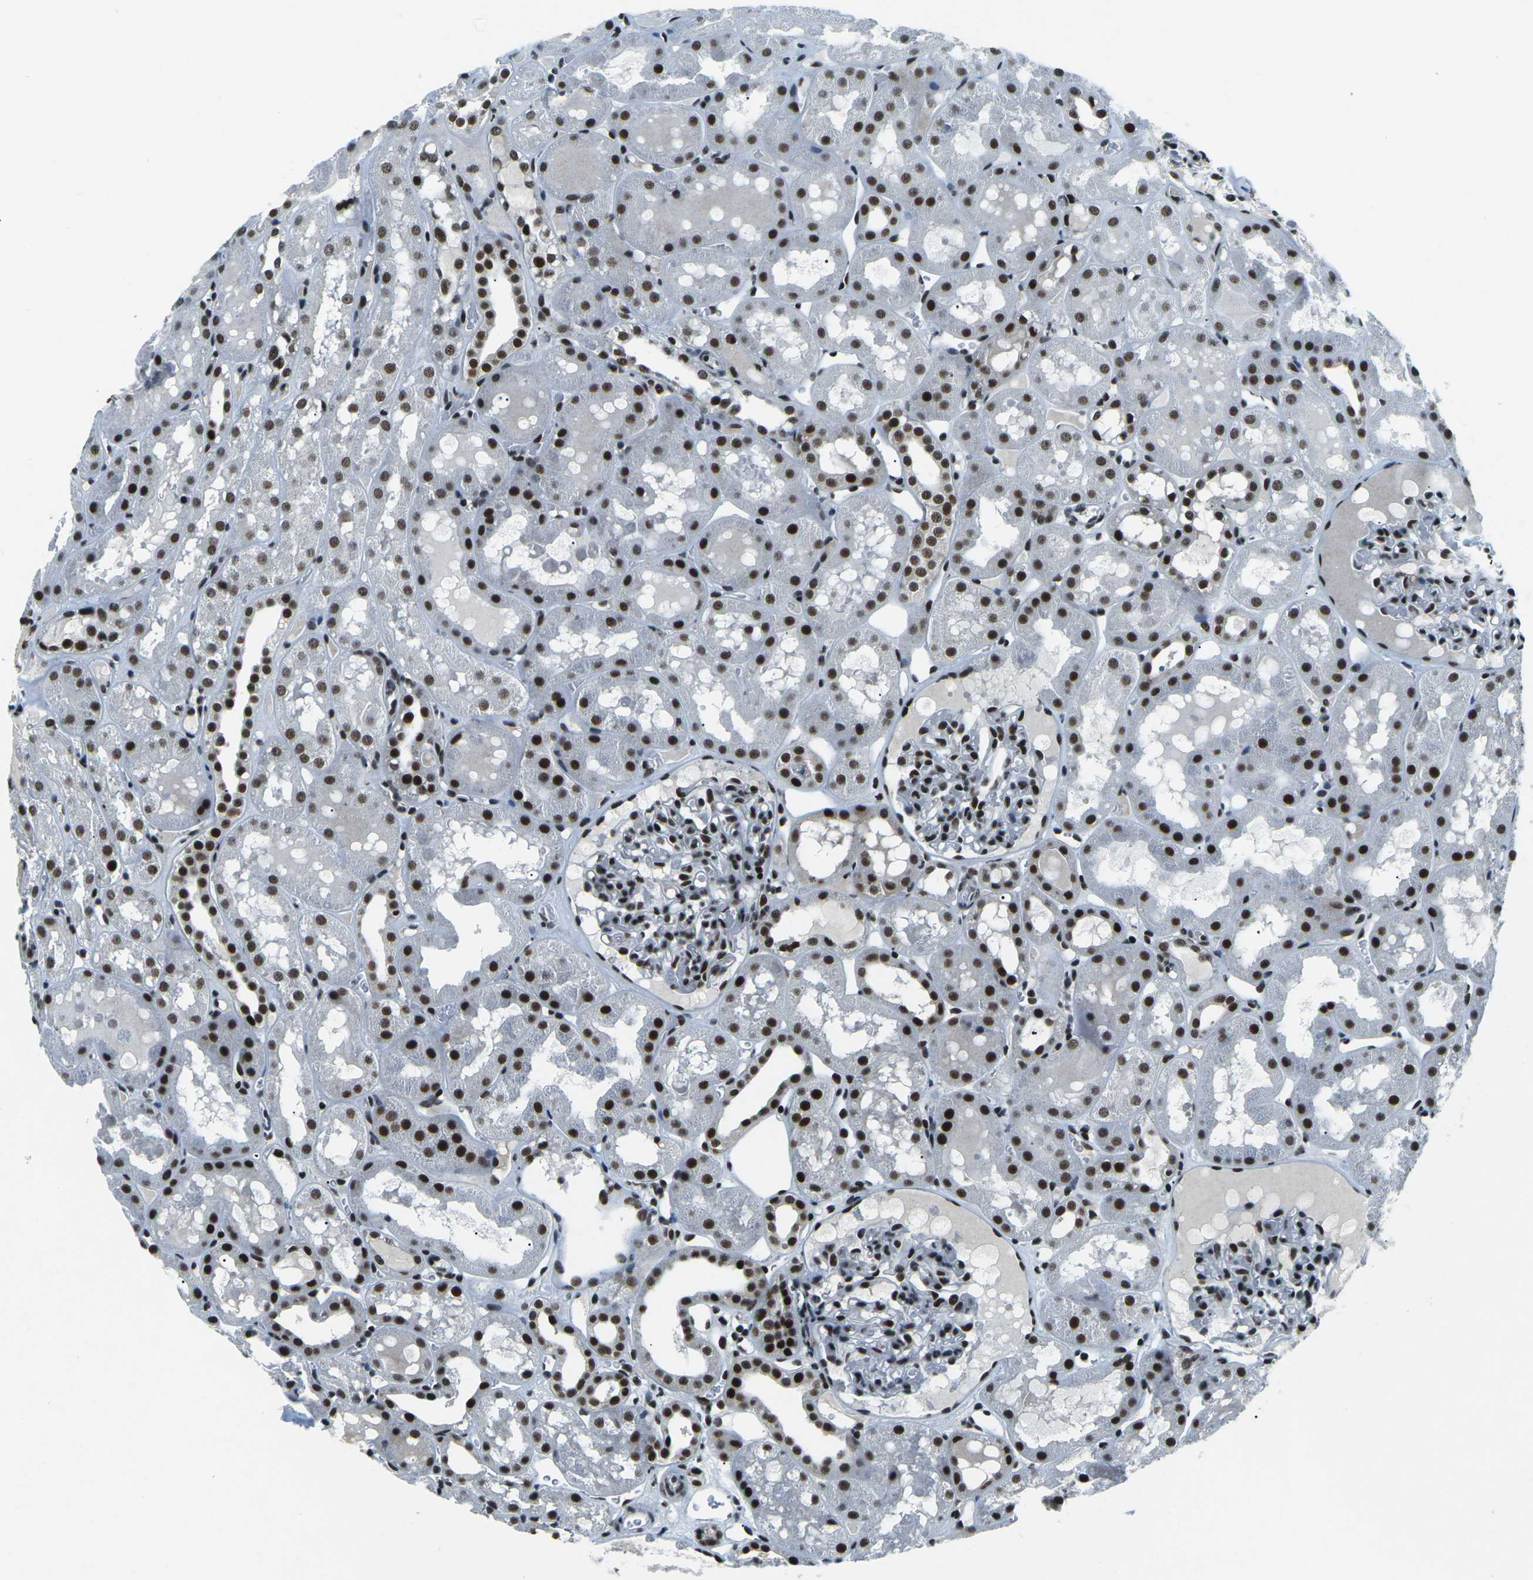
{"staining": {"intensity": "moderate", "quantity": ">75%", "location": "nuclear"}, "tissue": "kidney", "cell_type": "Cells in glomeruli", "image_type": "normal", "snomed": [{"axis": "morphology", "description": "Normal tissue, NOS"}, {"axis": "topography", "description": "Kidney"}, {"axis": "topography", "description": "Urinary bladder"}], "caption": "Benign kidney demonstrates moderate nuclear expression in approximately >75% of cells in glomeruli, visualized by immunohistochemistry. (DAB IHC, brown staining for protein, blue staining for nuclei).", "gene": "RBL2", "patient": {"sex": "male", "age": 16}}